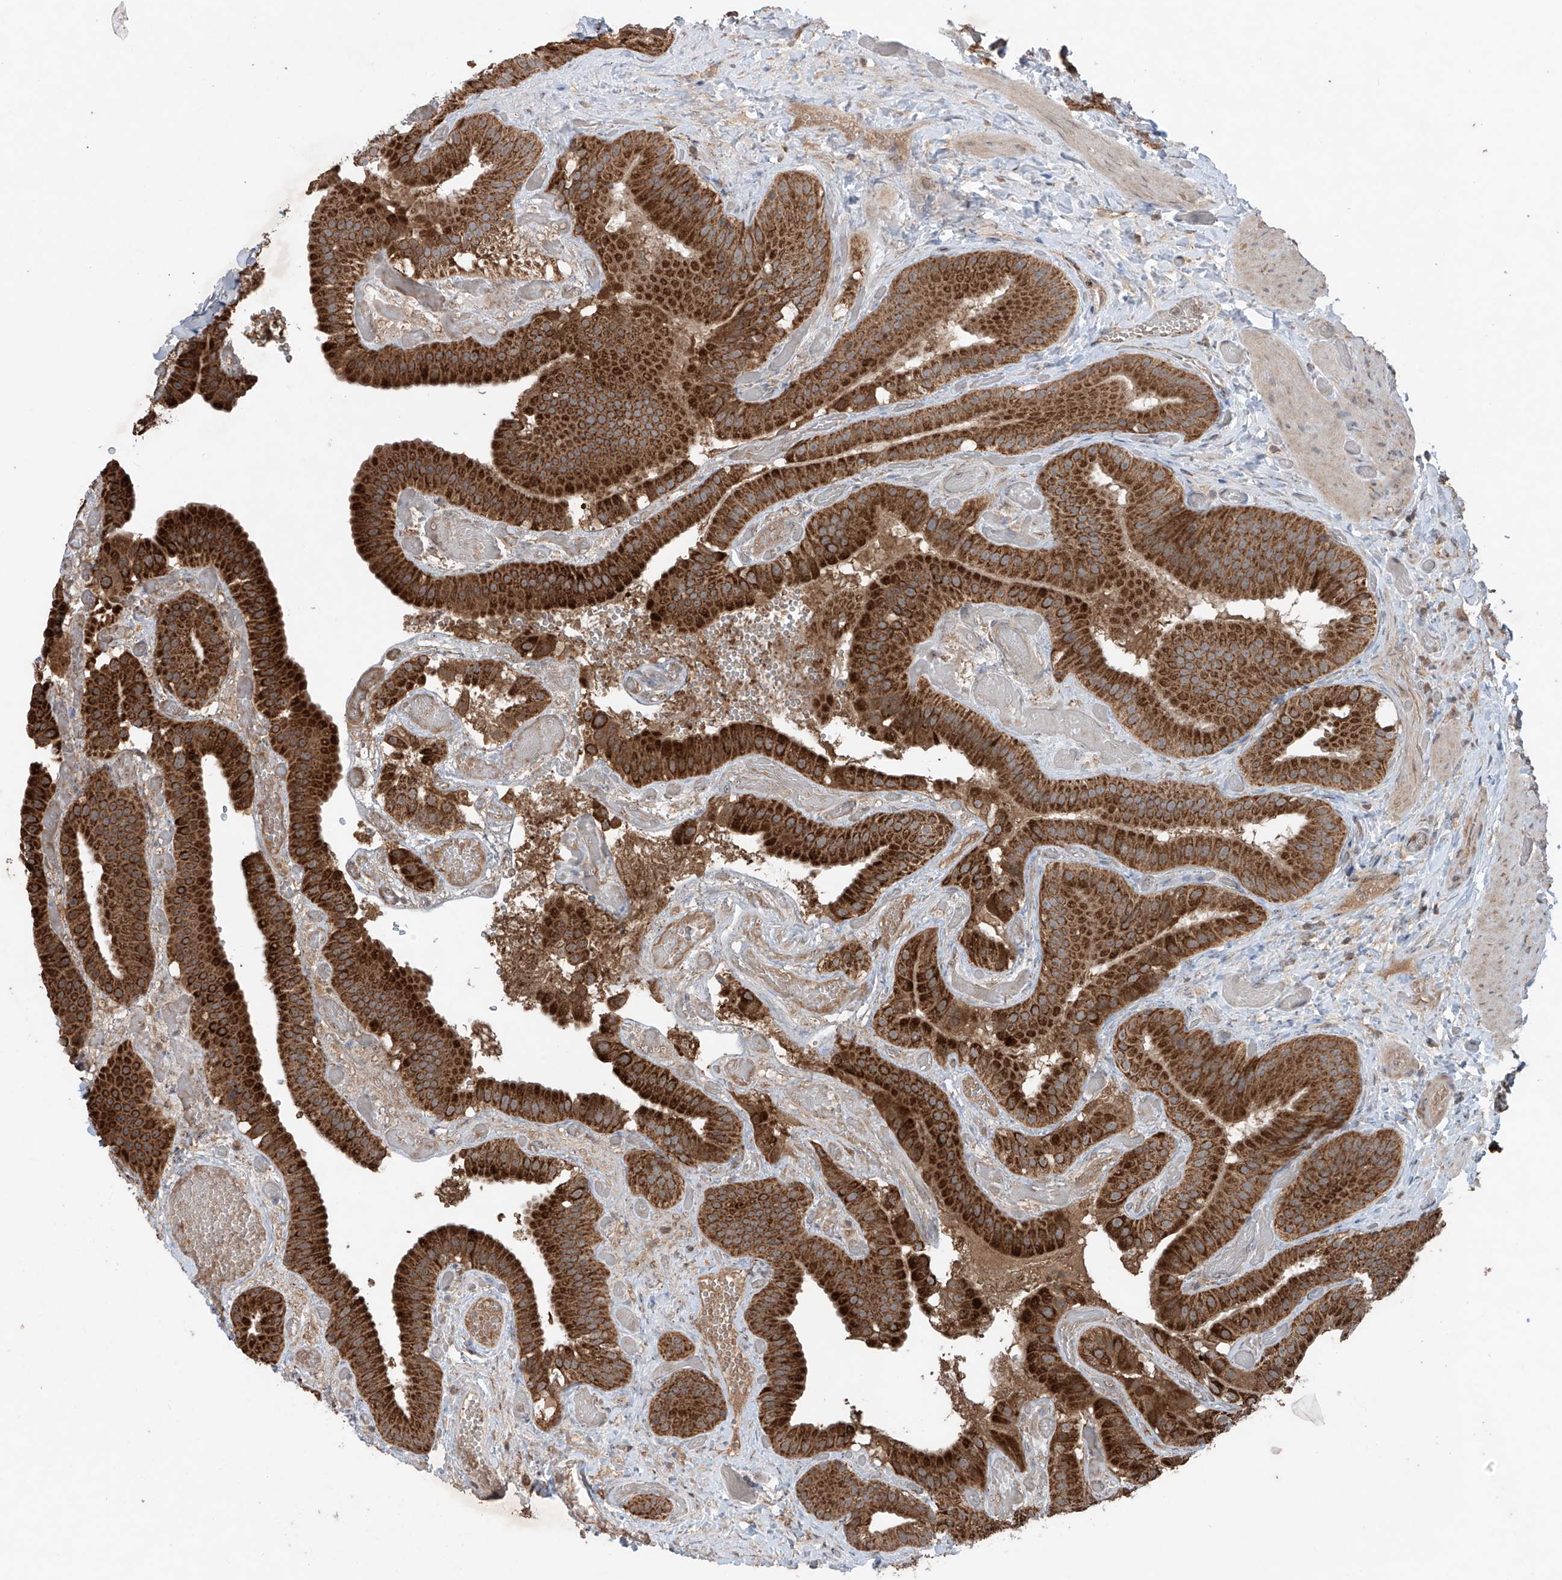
{"staining": {"intensity": "strong", "quantity": ">75%", "location": "cytoplasmic/membranous"}, "tissue": "gallbladder", "cell_type": "Glandular cells", "image_type": "normal", "snomed": [{"axis": "morphology", "description": "Normal tissue, NOS"}, {"axis": "topography", "description": "Gallbladder"}], "caption": "Brown immunohistochemical staining in unremarkable gallbladder displays strong cytoplasmic/membranous expression in approximately >75% of glandular cells. (IHC, brightfield microscopy, high magnification).", "gene": "SAMD3", "patient": {"sex": "female", "age": 64}}